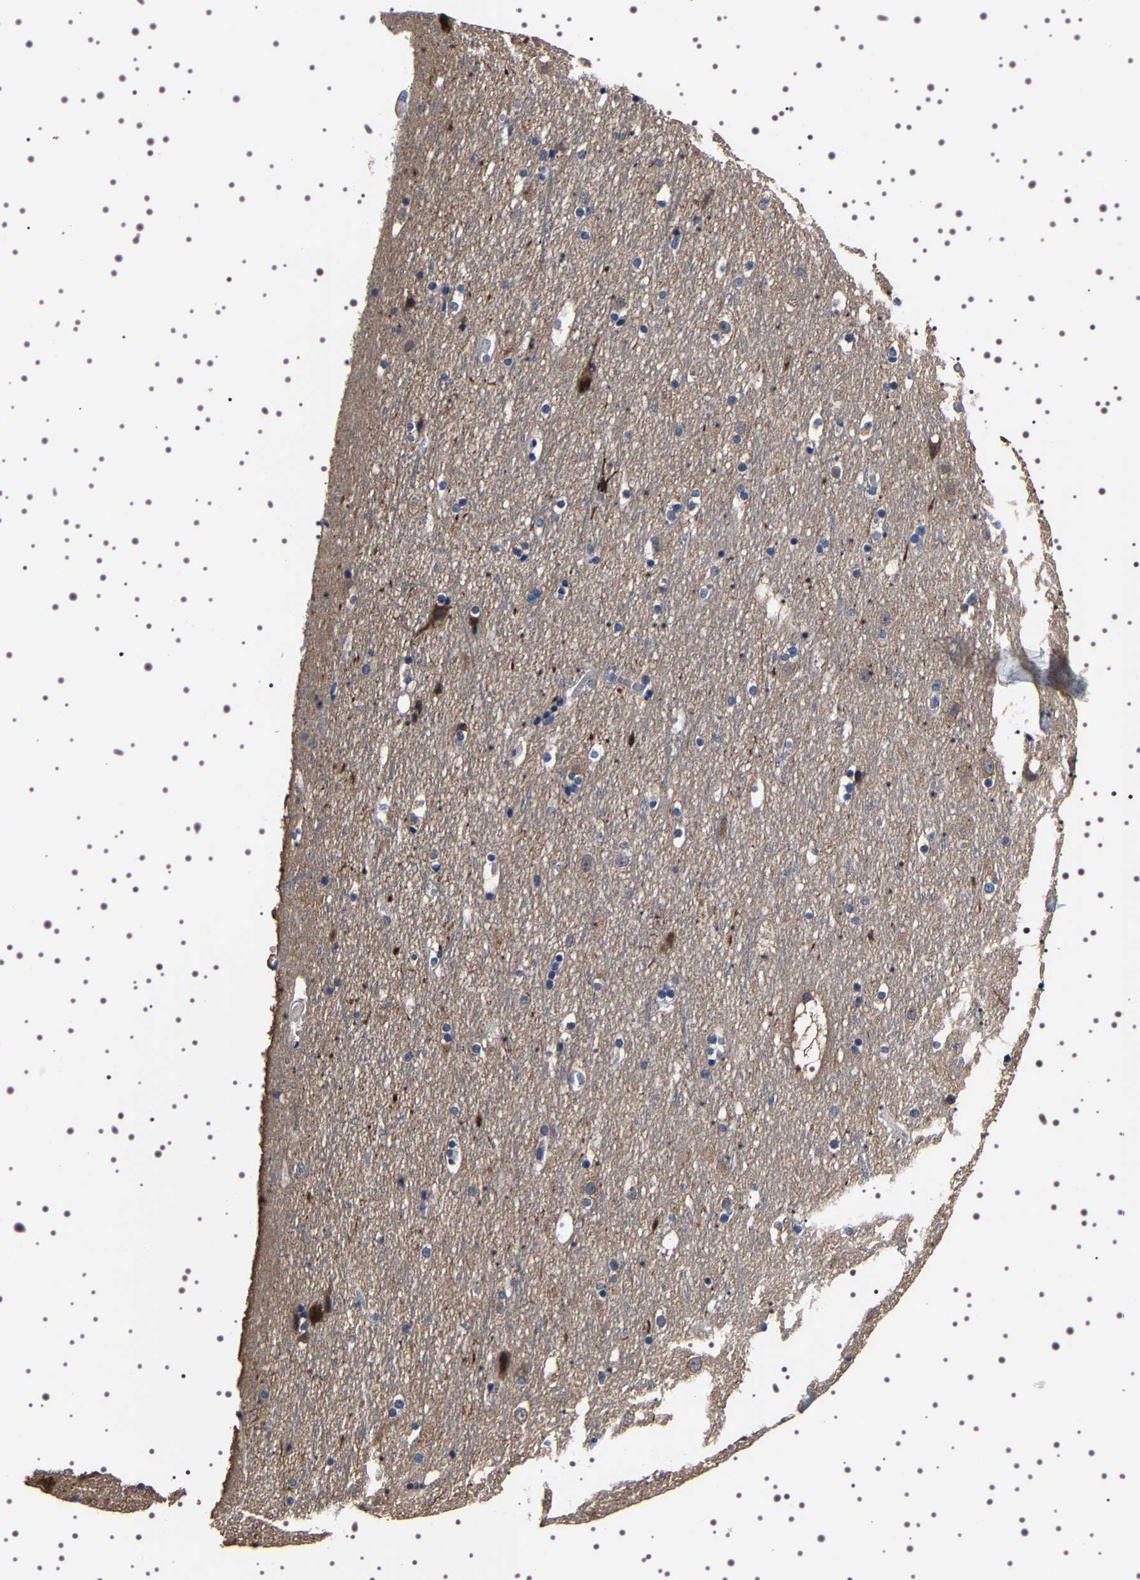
{"staining": {"intensity": "negative", "quantity": "none", "location": "none"}, "tissue": "cerebral cortex", "cell_type": "Endothelial cells", "image_type": "normal", "snomed": [{"axis": "morphology", "description": "Normal tissue, NOS"}, {"axis": "topography", "description": "Cerebral cortex"}], "caption": "DAB (3,3'-diaminobenzidine) immunohistochemical staining of normal cerebral cortex demonstrates no significant staining in endothelial cells.", "gene": "TARBP1", "patient": {"sex": "male", "age": 45}}